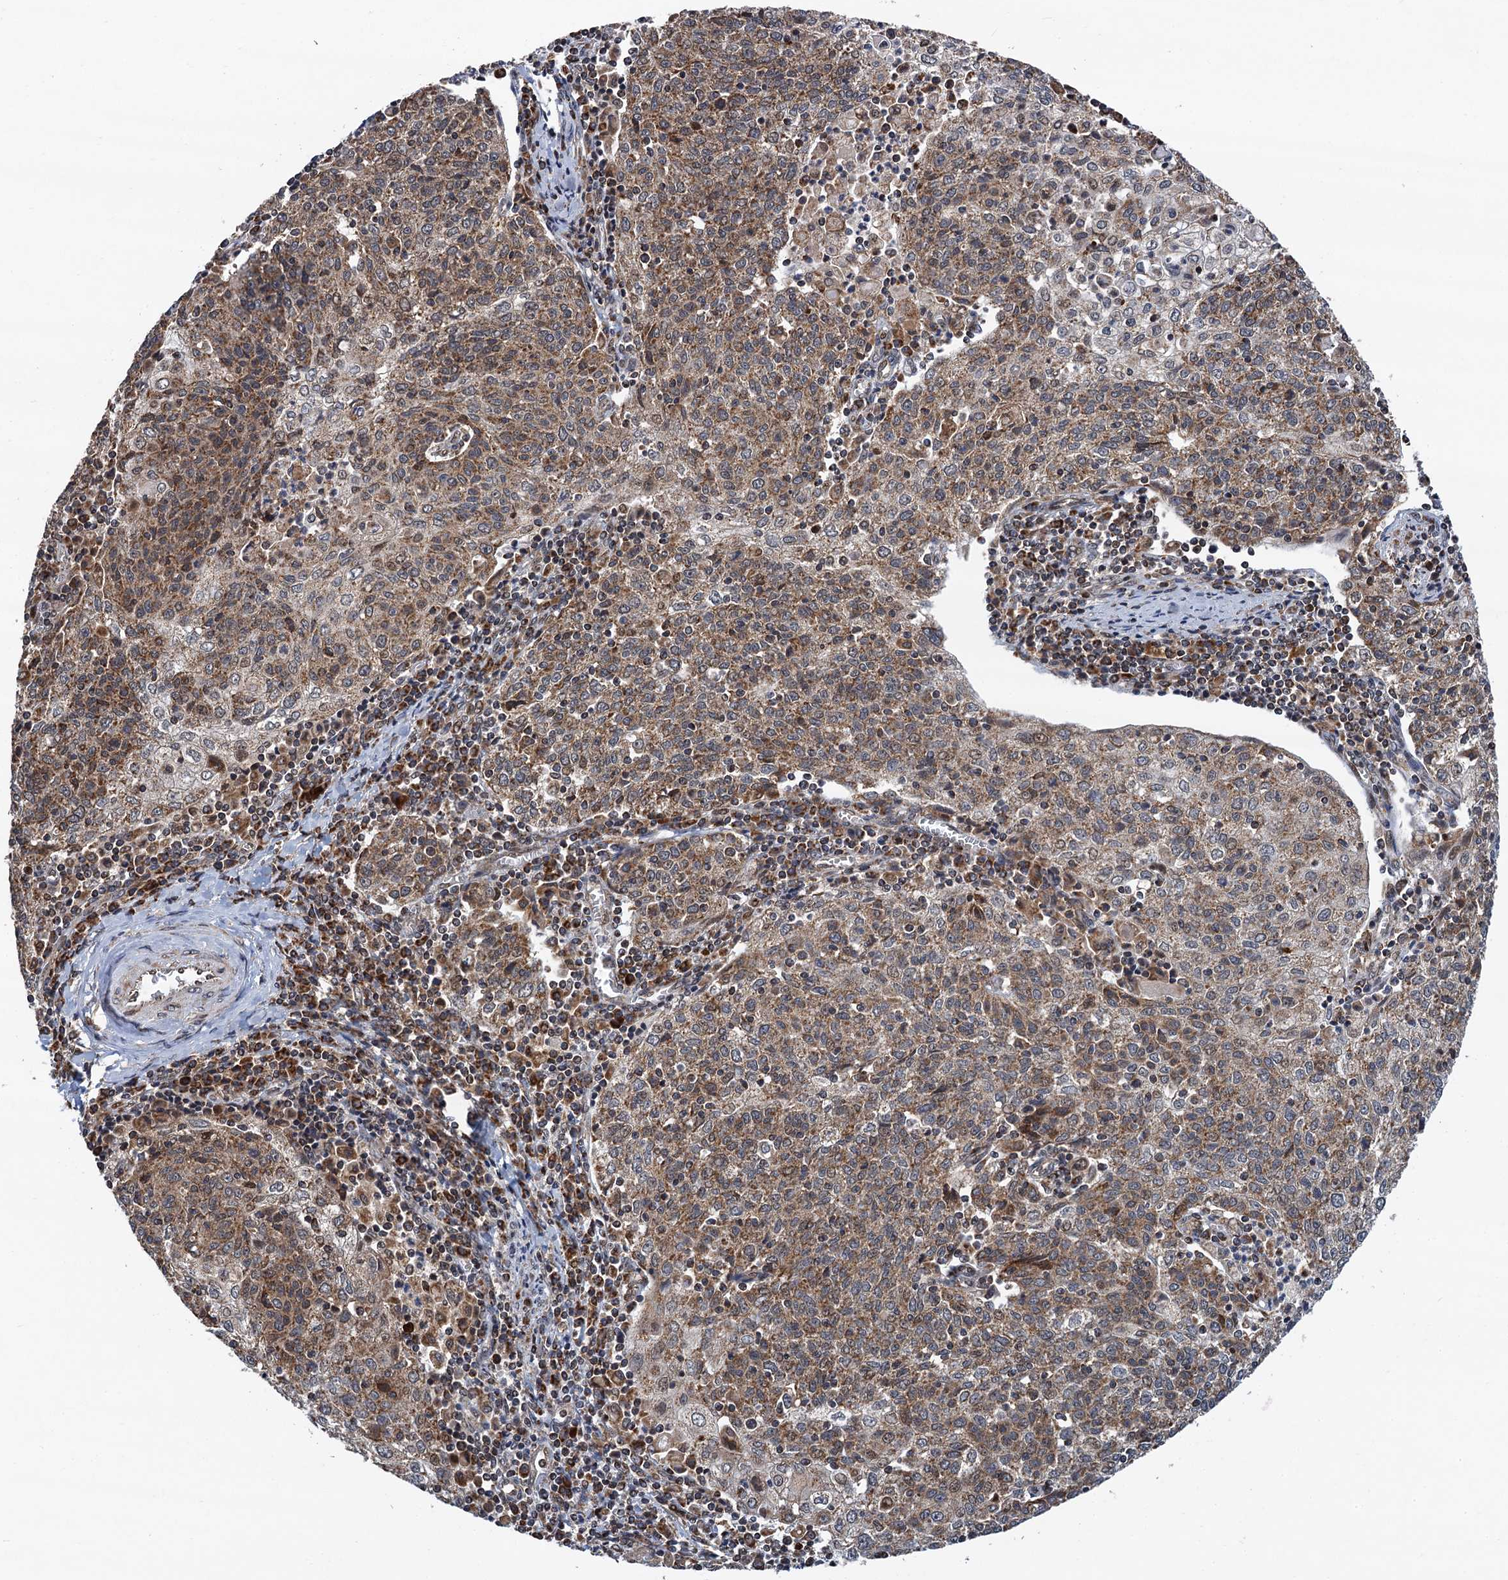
{"staining": {"intensity": "moderate", "quantity": "25%-75%", "location": "cytoplasmic/membranous,nuclear"}, "tissue": "cervical cancer", "cell_type": "Tumor cells", "image_type": "cancer", "snomed": [{"axis": "morphology", "description": "Squamous cell carcinoma, NOS"}, {"axis": "topography", "description": "Cervix"}], "caption": "Immunohistochemical staining of cervical squamous cell carcinoma shows medium levels of moderate cytoplasmic/membranous and nuclear expression in approximately 25%-75% of tumor cells. The protein of interest is stained brown, and the nuclei are stained in blue (DAB (3,3'-diaminobenzidine) IHC with brightfield microscopy, high magnification).", "gene": "CMPK2", "patient": {"sex": "female", "age": 48}}